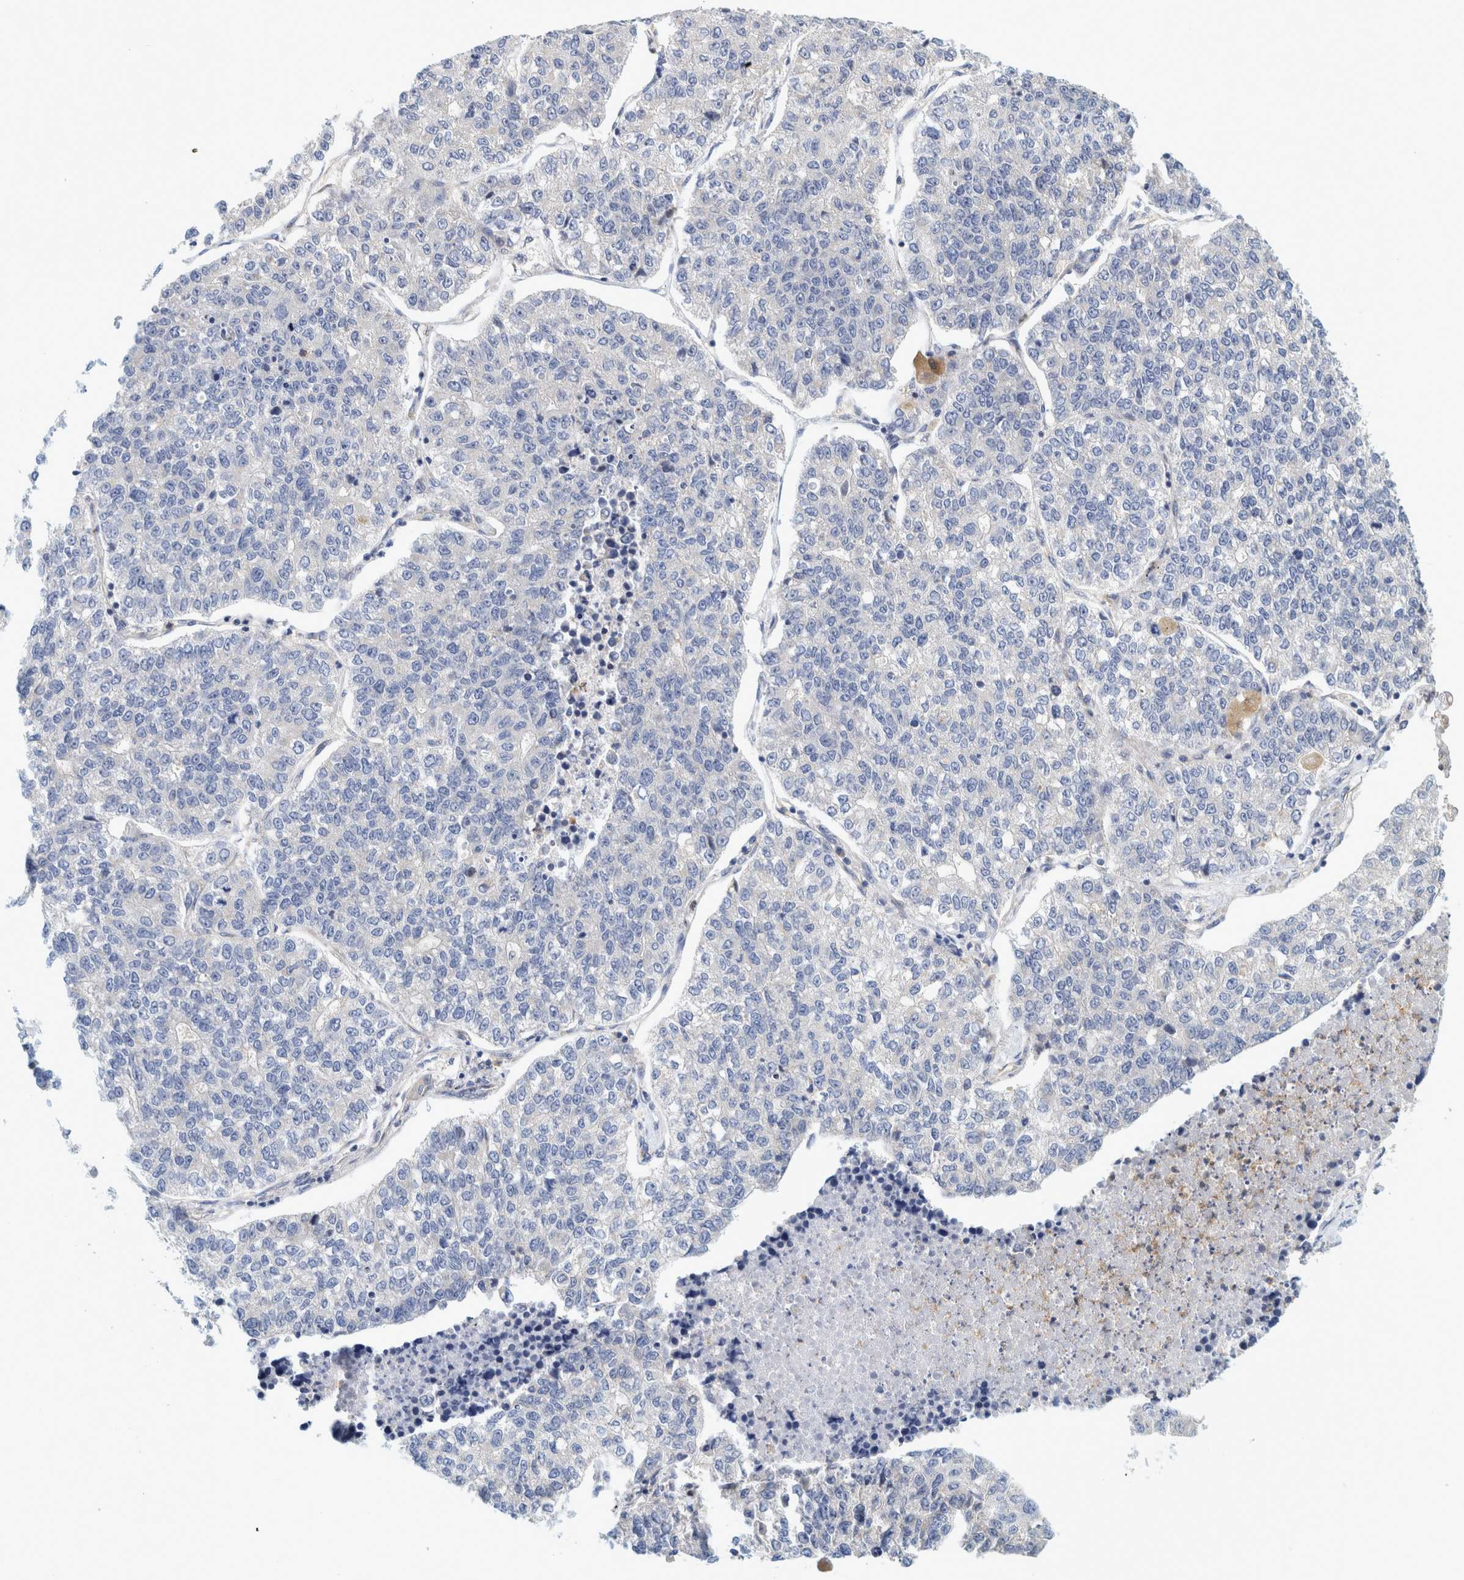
{"staining": {"intensity": "negative", "quantity": "none", "location": "none"}, "tissue": "lung cancer", "cell_type": "Tumor cells", "image_type": "cancer", "snomed": [{"axis": "morphology", "description": "Adenocarcinoma, NOS"}, {"axis": "topography", "description": "Lung"}], "caption": "There is no significant positivity in tumor cells of lung cancer.", "gene": "ZNF324B", "patient": {"sex": "male", "age": 49}}